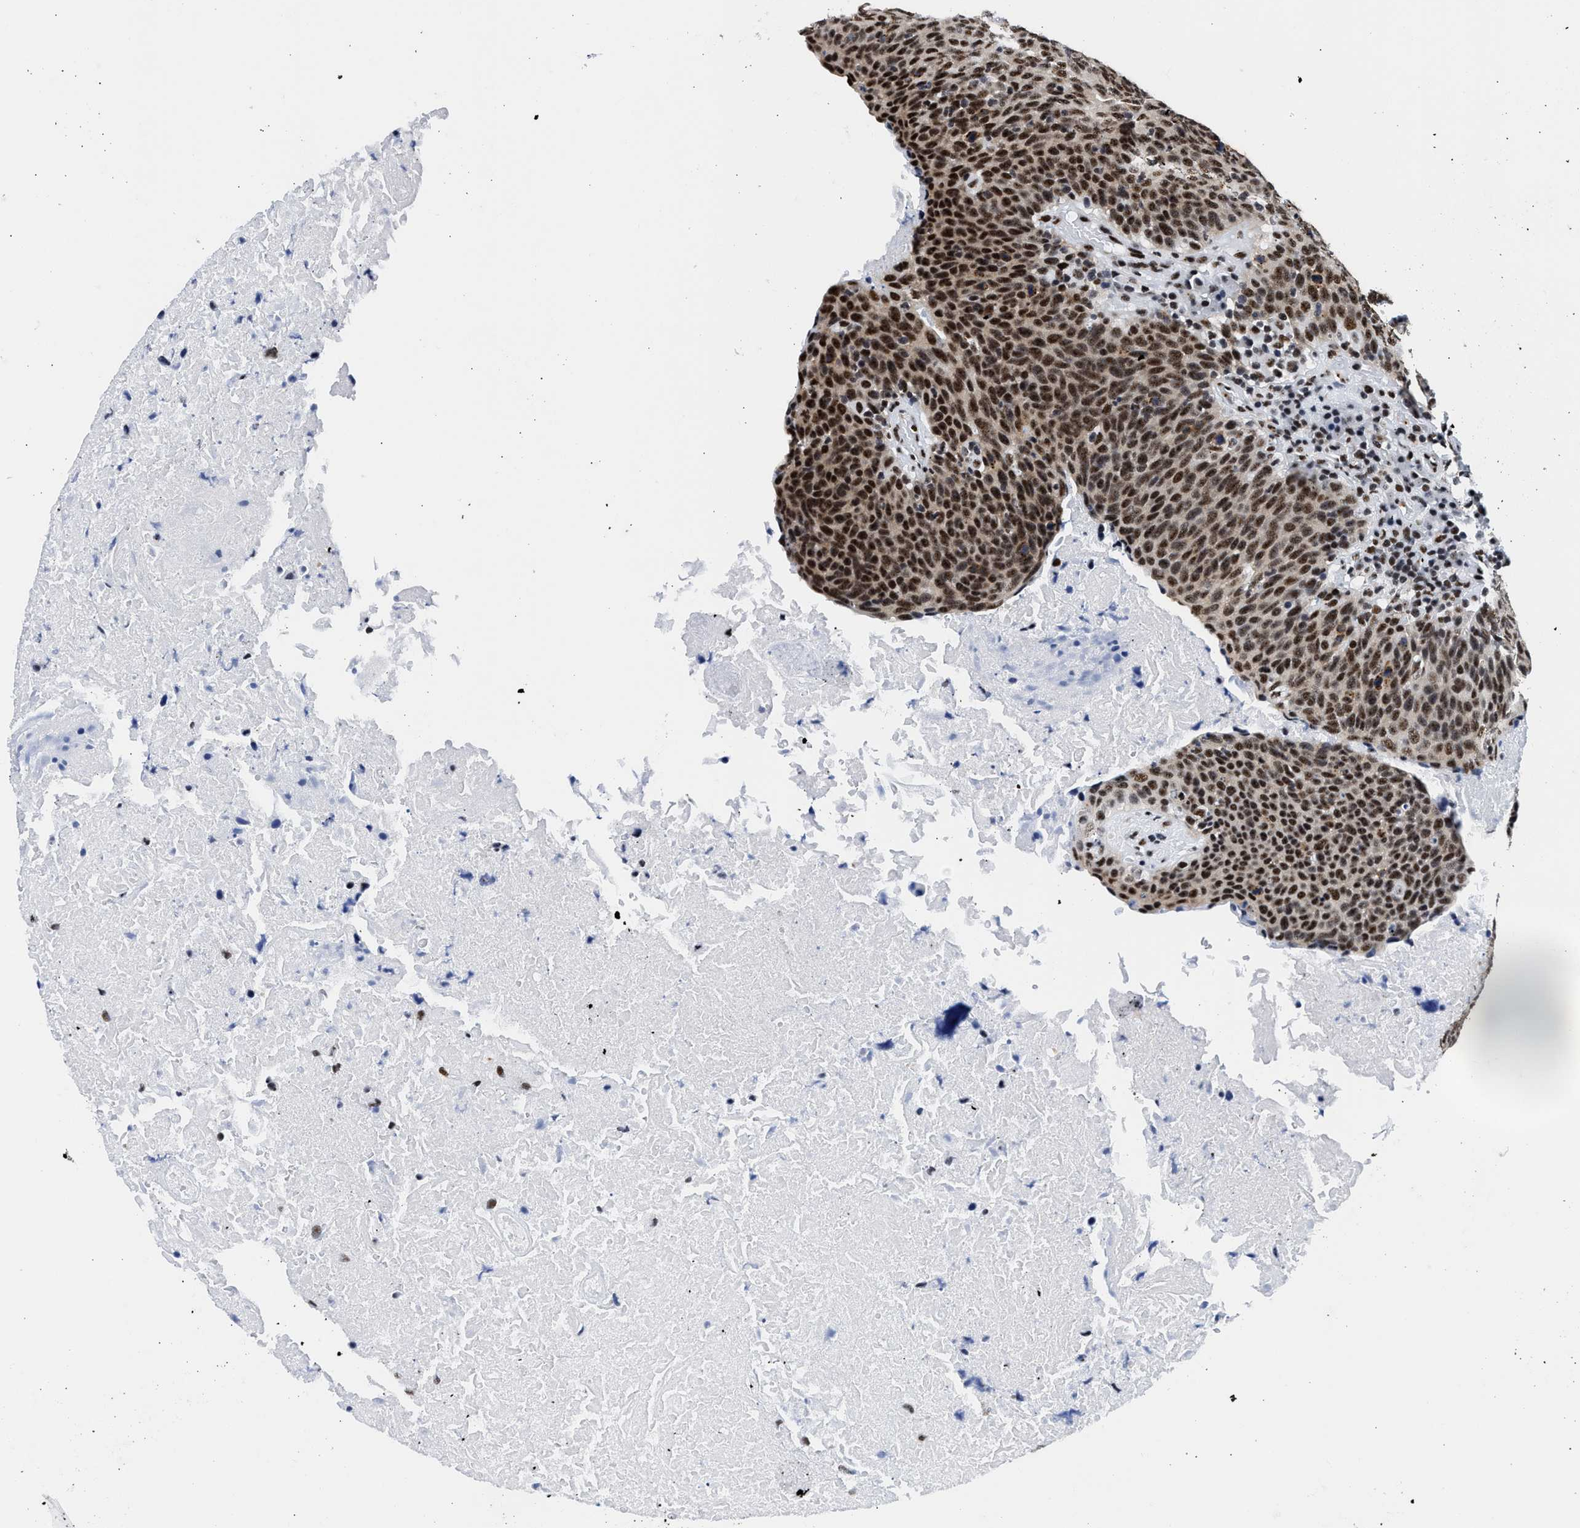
{"staining": {"intensity": "strong", "quantity": ">75%", "location": "nuclear"}, "tissue": "head and neck cancer", "cell_type": "Tumor cells", "image_type": "cancer", "snomed": [{"axis": "morphology", "description": "Squamous cell carcinoma, NOS"}, {"axis": "morphology", "description": "Squamous cell carcinoma, metastatic, NOS"}, {"axis": "topography", "description": "Lymph node"}, {"axis": "topography", "description": "Head-Neck"}], "caption": "DAB (3,3'-diaminobenzidine) immunohistochemical staining of human head and neck cancer displays strong nuclear protein expression in approximately >75% of tumor cells.", "gene": "RBM8A", "patient": {"sex": "male", "age": 62}}